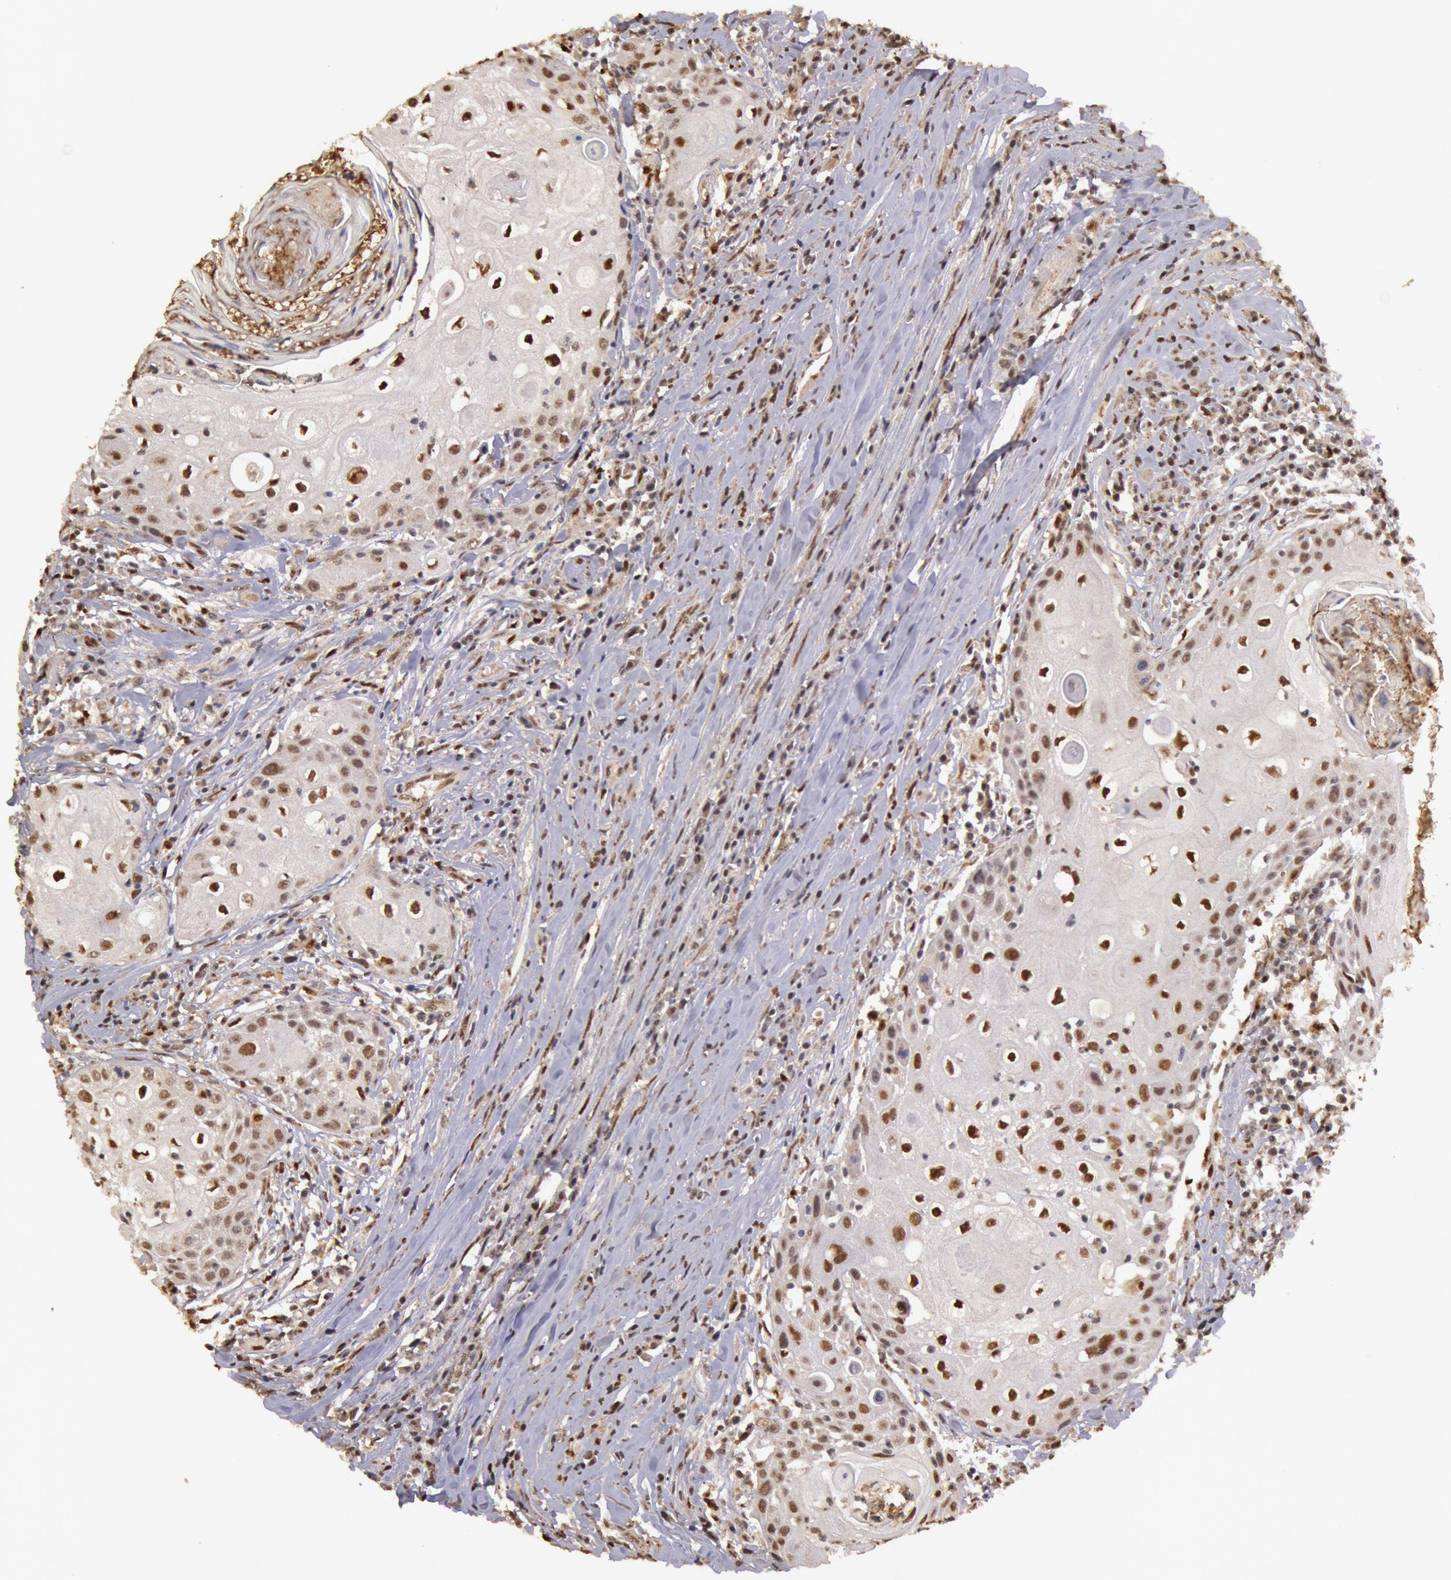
{"staining": {"intensity": "moderate", "quantity": ">75%", "location": "nuclear"}, "tissue": "head and neck cancer", "cell_type": "Tumor cells", "image_type": "cancer", "snomed": [{"axis": "morphology", "description": "Squamous cell carcinoma, NOS"}, {"axis": "topography", "description": "Oral tissue"}, {"axis": "topography", "description": "Head-Neck"}], "caption": "Immunohistochemistry (IHC) of human squamous cell carcinoma (head and neck) demonstrates medium levels of moderate nuclear expression in about >75% of tumor cells. (DAB IHC, brown staining for protein, blue staining for nuclei).", "gene": "LIG4", "patient": {"sex": "female", "age": 82}}